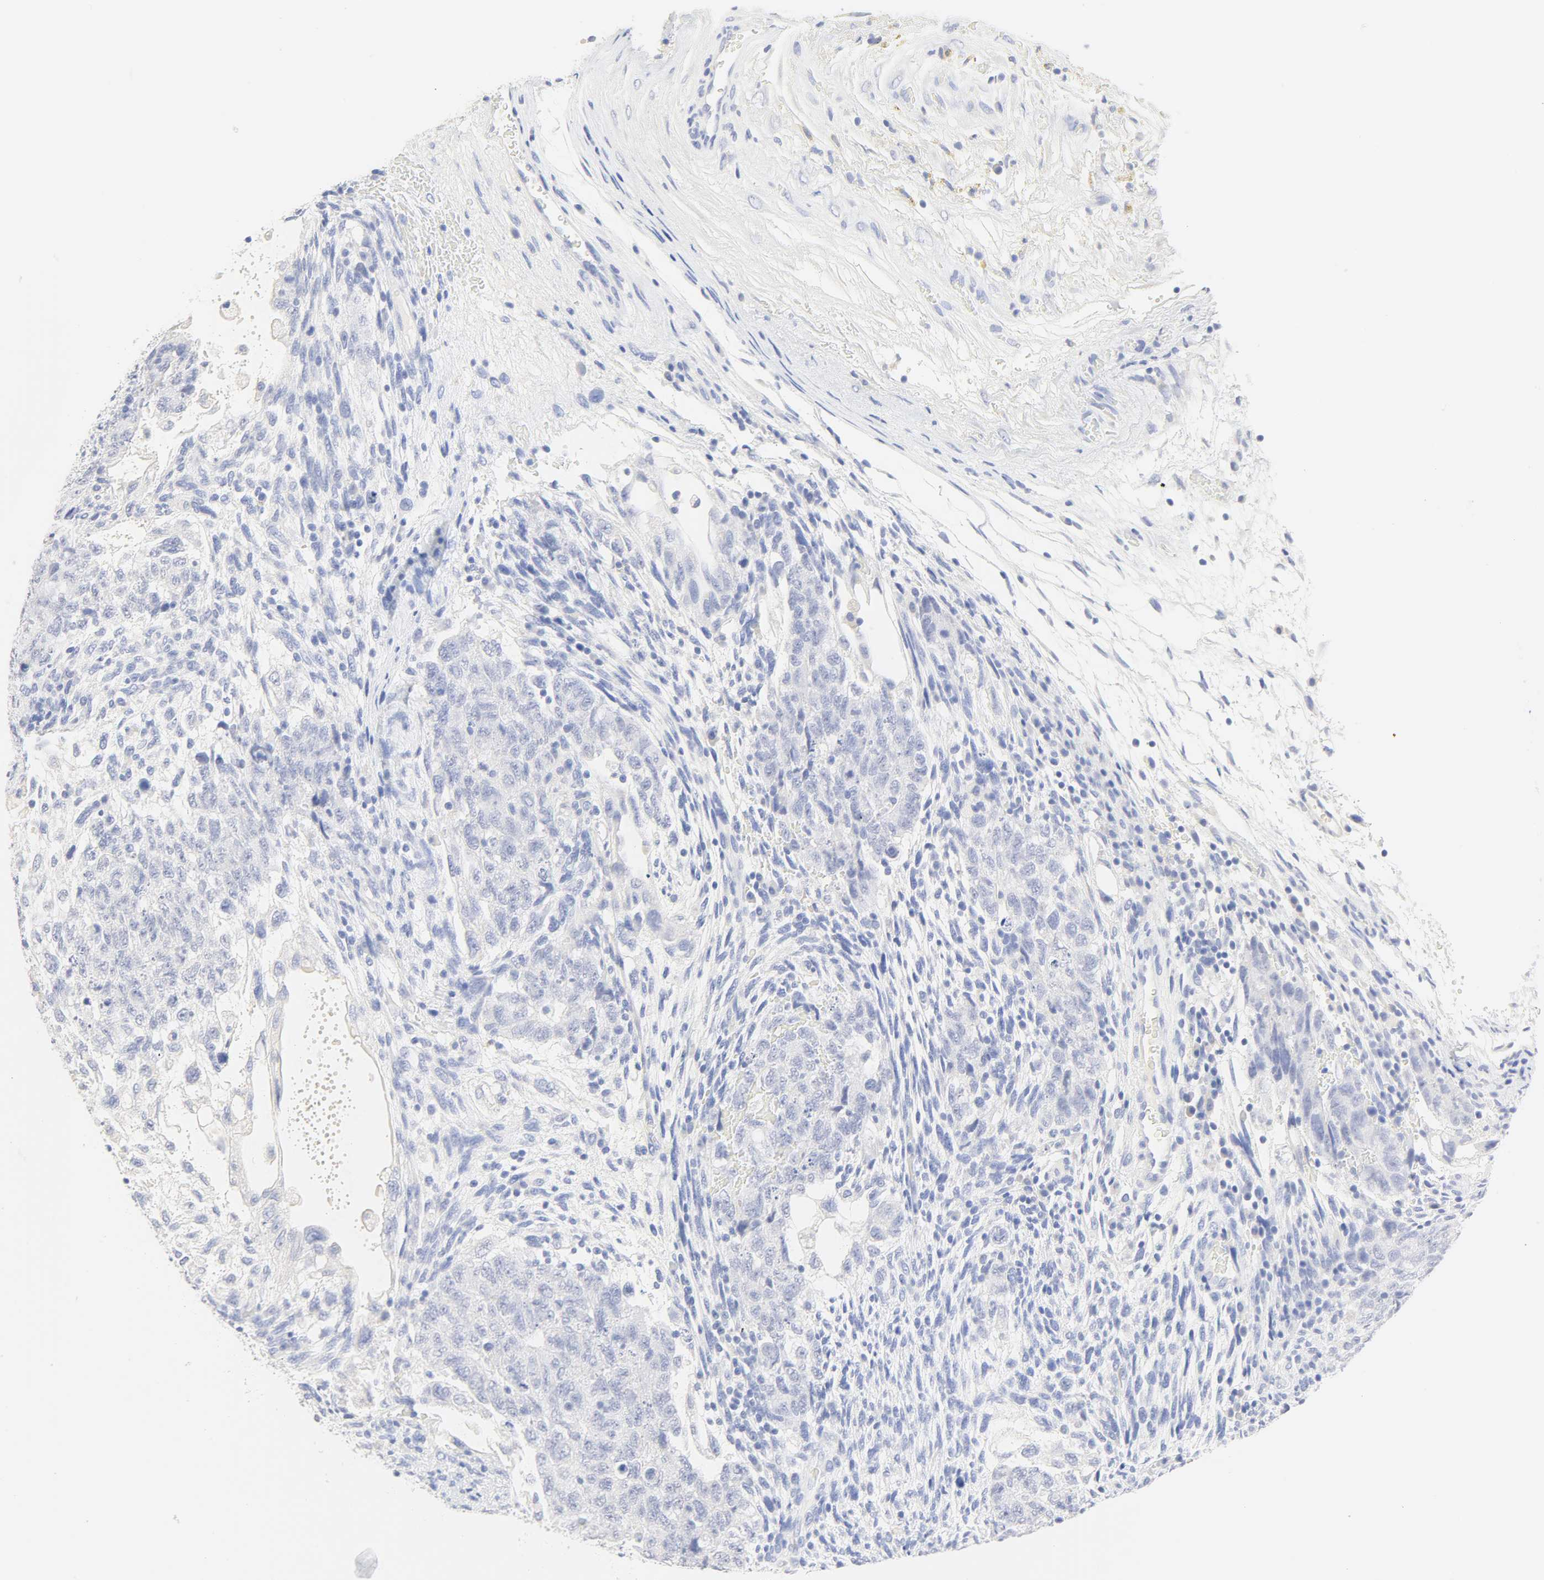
{"staining": {"intensity": "negative", "quantity": "none", "location": "none"}, "tissue": "testis cancer", "cell_type": "Tumor cells", "image_type": "cancer", "snomed": [{"axis": "morphology", "description": "Normal tissue, NOS"}, {"axis": "morphology", "description": "Carcinoma, Embryonal, NOS"}, {"axis": "topography", "description": "Testis"}], "caption": "Immunohistochemistry (IHC) of testis cancer (embryonal carcinoma) shows no positivity in tumor cells.", "gene": "SLCO1B3", "patient": {"sex": "male", "age": 36}}